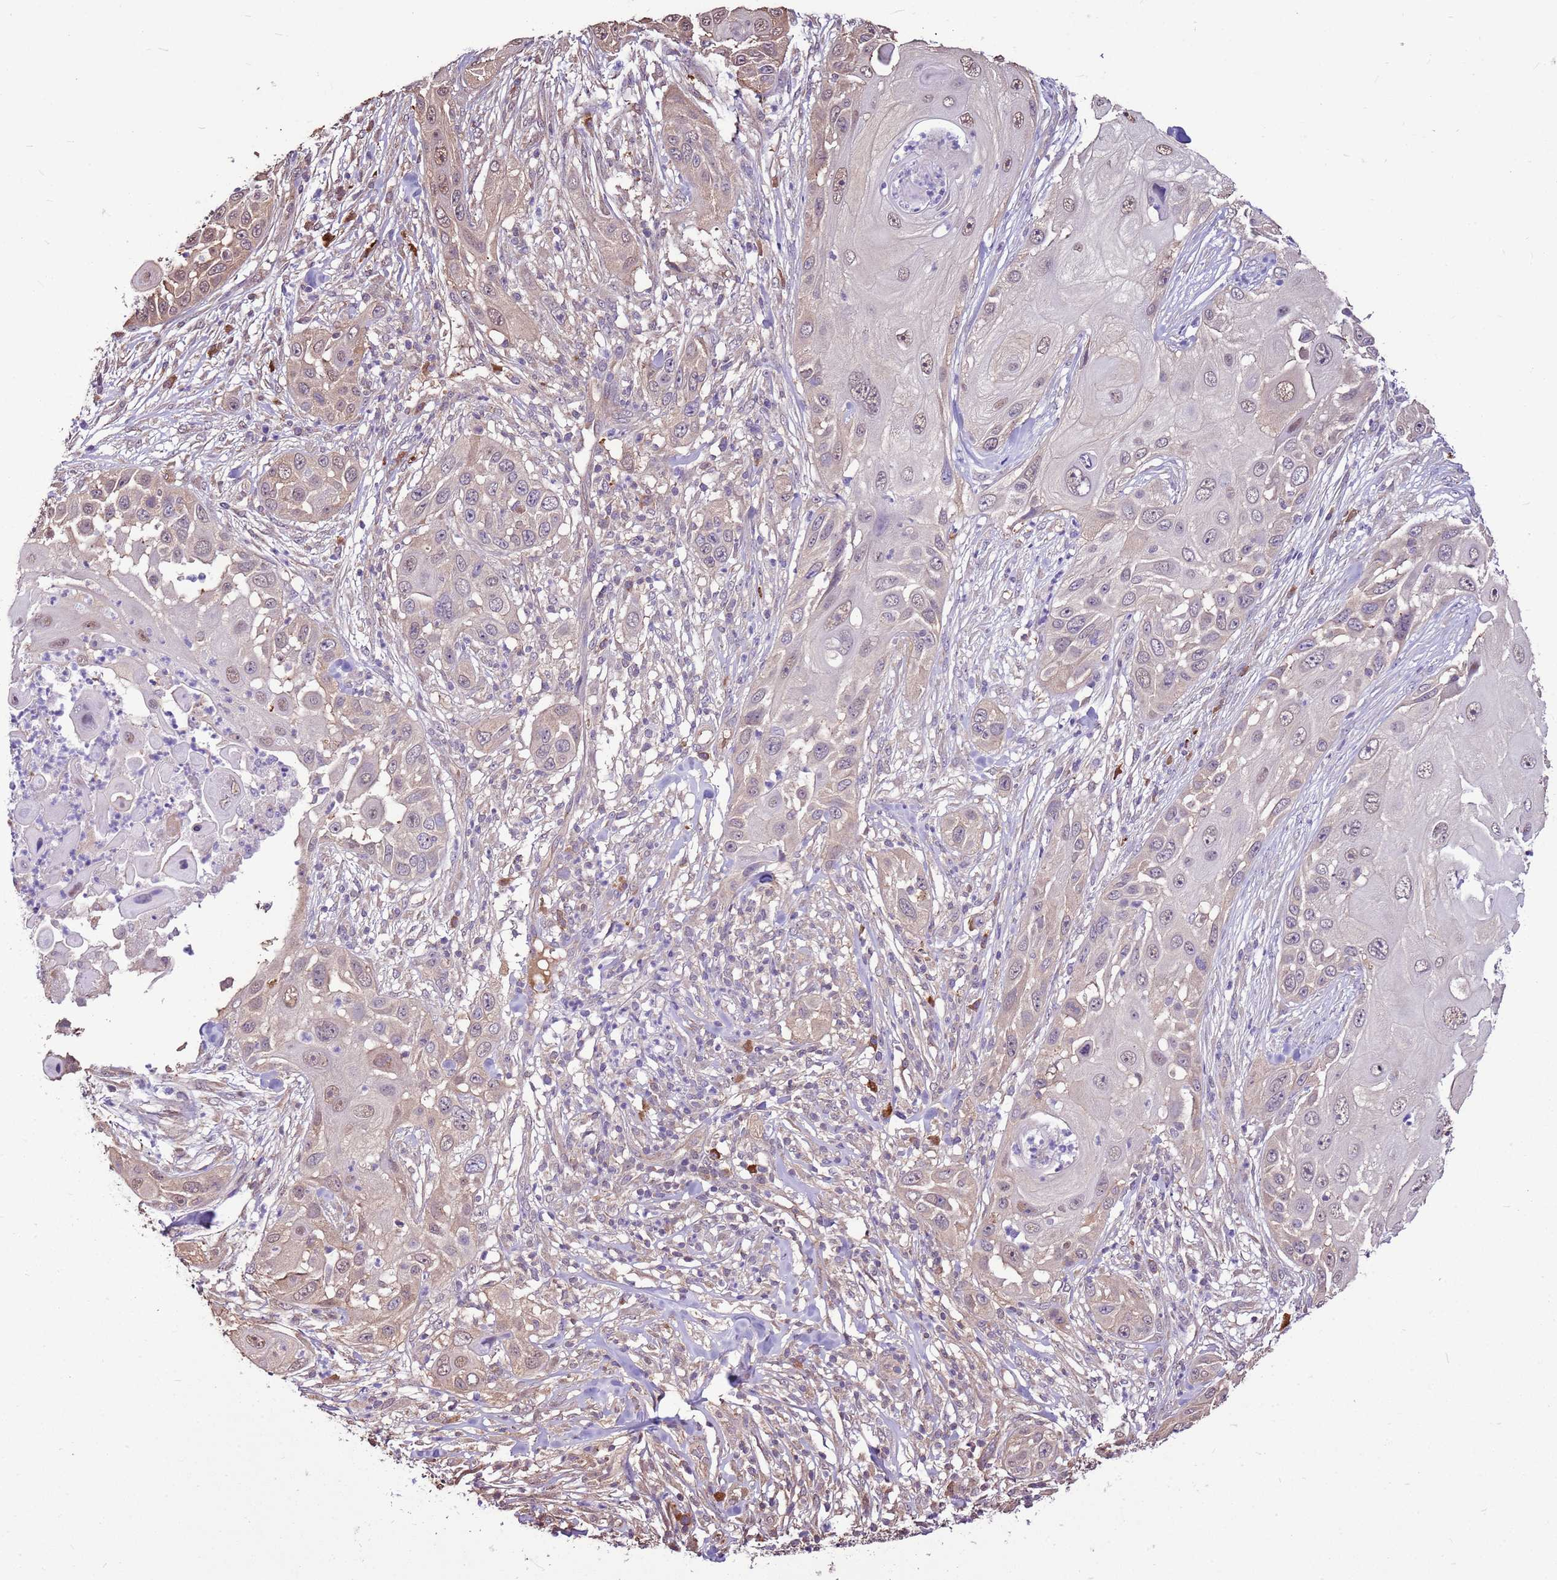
{"staining": {"intensity": "weak", "quantity": "<25%", "location": "nuclear"}, "tissue": "skin cancer", "cell_type": "Tumor cells", "image_type": "cancer", "snomed": [{"axis": "morphology", "description": "Squamous cell carcinoma, NOS"}, {"axis": "topography", "description": "Skin"}], "caption": "Immunohistochemical staining of human skin squamous cell carcinoma displays no significant expression in tumor cells.", "gene": "BBS5", "patient": {"sex": "female", "age": 44}}